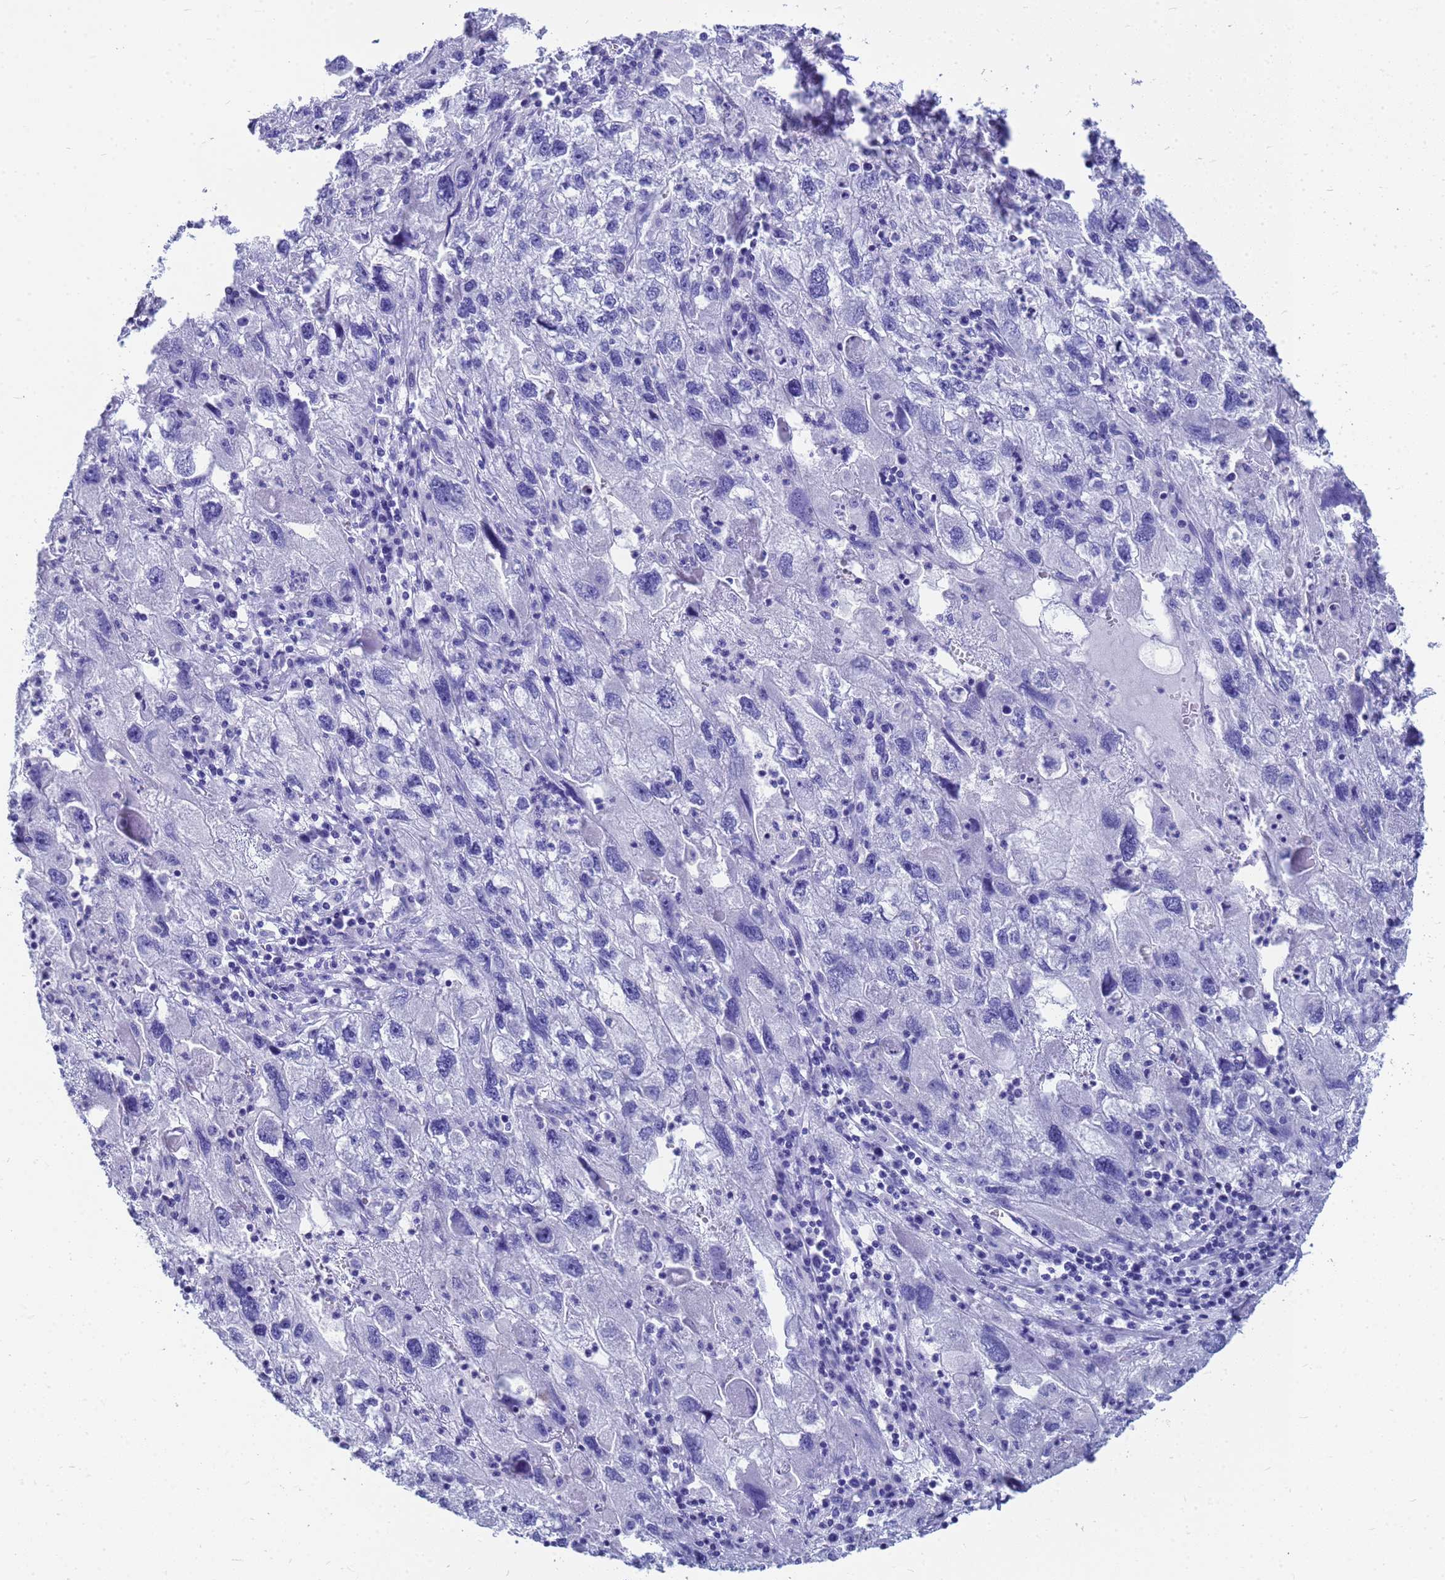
{"staining": {"intensity": "negative", "quantity": "none", "location": "none"}, "tissue": "endometrial cancer", "cell_type": "Tumor cells", "image_type": "cancer", "snomed": [{"axis": "morphology", "description": "Adenocarcinoma, NOS"}, {"axis": "topography", "description": "Endometrium"}], "caption": "DAB (3,3'-diaminobenzidine) immunohistochemical staining of human adenocarcinoma (endometrial) shows no significant staining in tumor cells.", "gene": "CKB", "patient": {"sex": "female", "age": 49}}